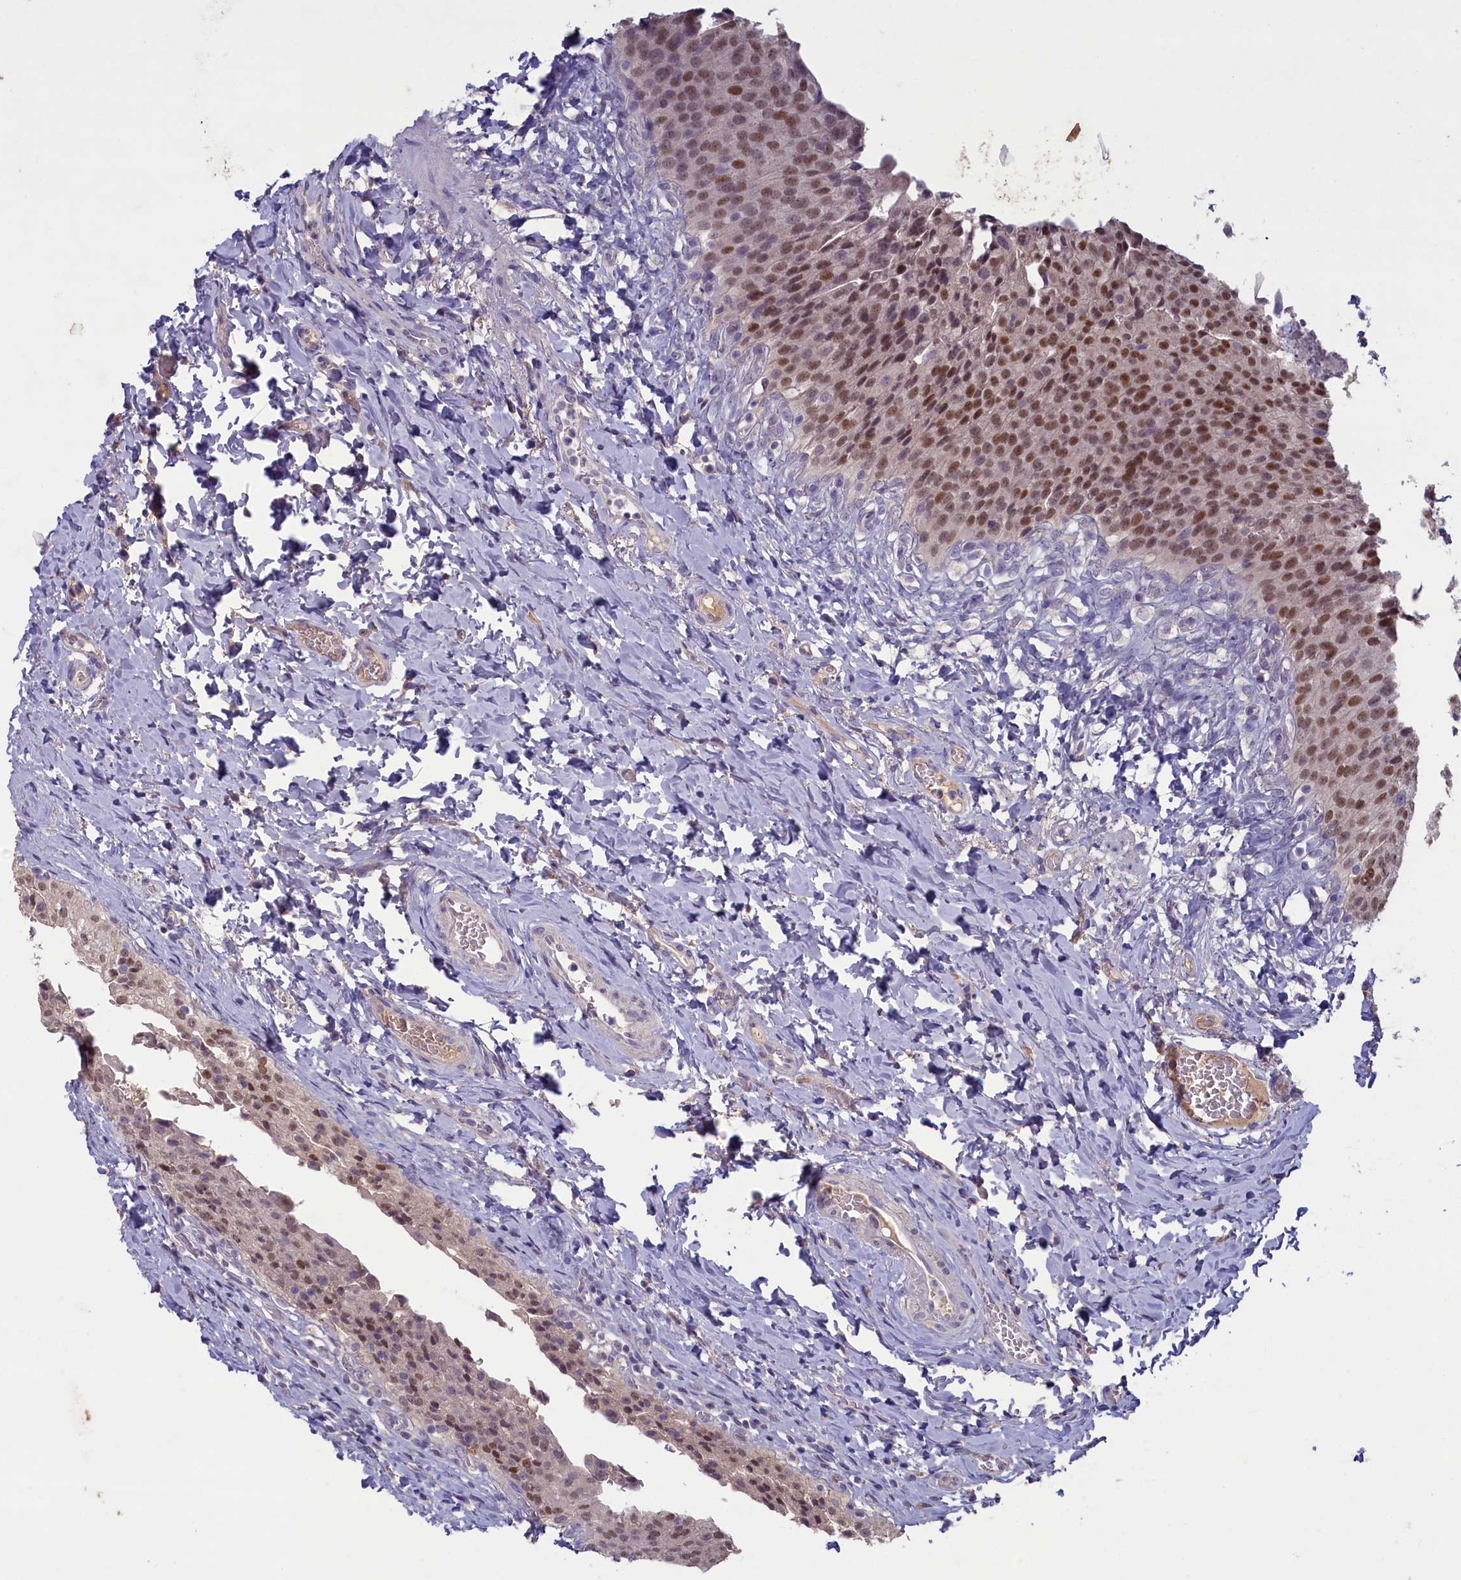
{"staining": {"intensity": "moderate", "quantity": ">75%", "location": "nuclear"}, "tissue": "urinary bladder", "cell_type": "Urothelial cells", "image_type": "normal", "snomed": [{"axis": "morphology", "description": "Normal tissue, NOS"}, {"axis": "morphology", "description": "Inflammation, NOS"}, {"axis": "topography", "description": "Urinary bladder"}], "caption": "Protein expression by immunohistochemistry shows moderate nuclear staining in about >75% of urothelial cells in benign urinary bladder.", "gene": "ATF7IP2", "patient": {"sex": "male", "age": 64}}